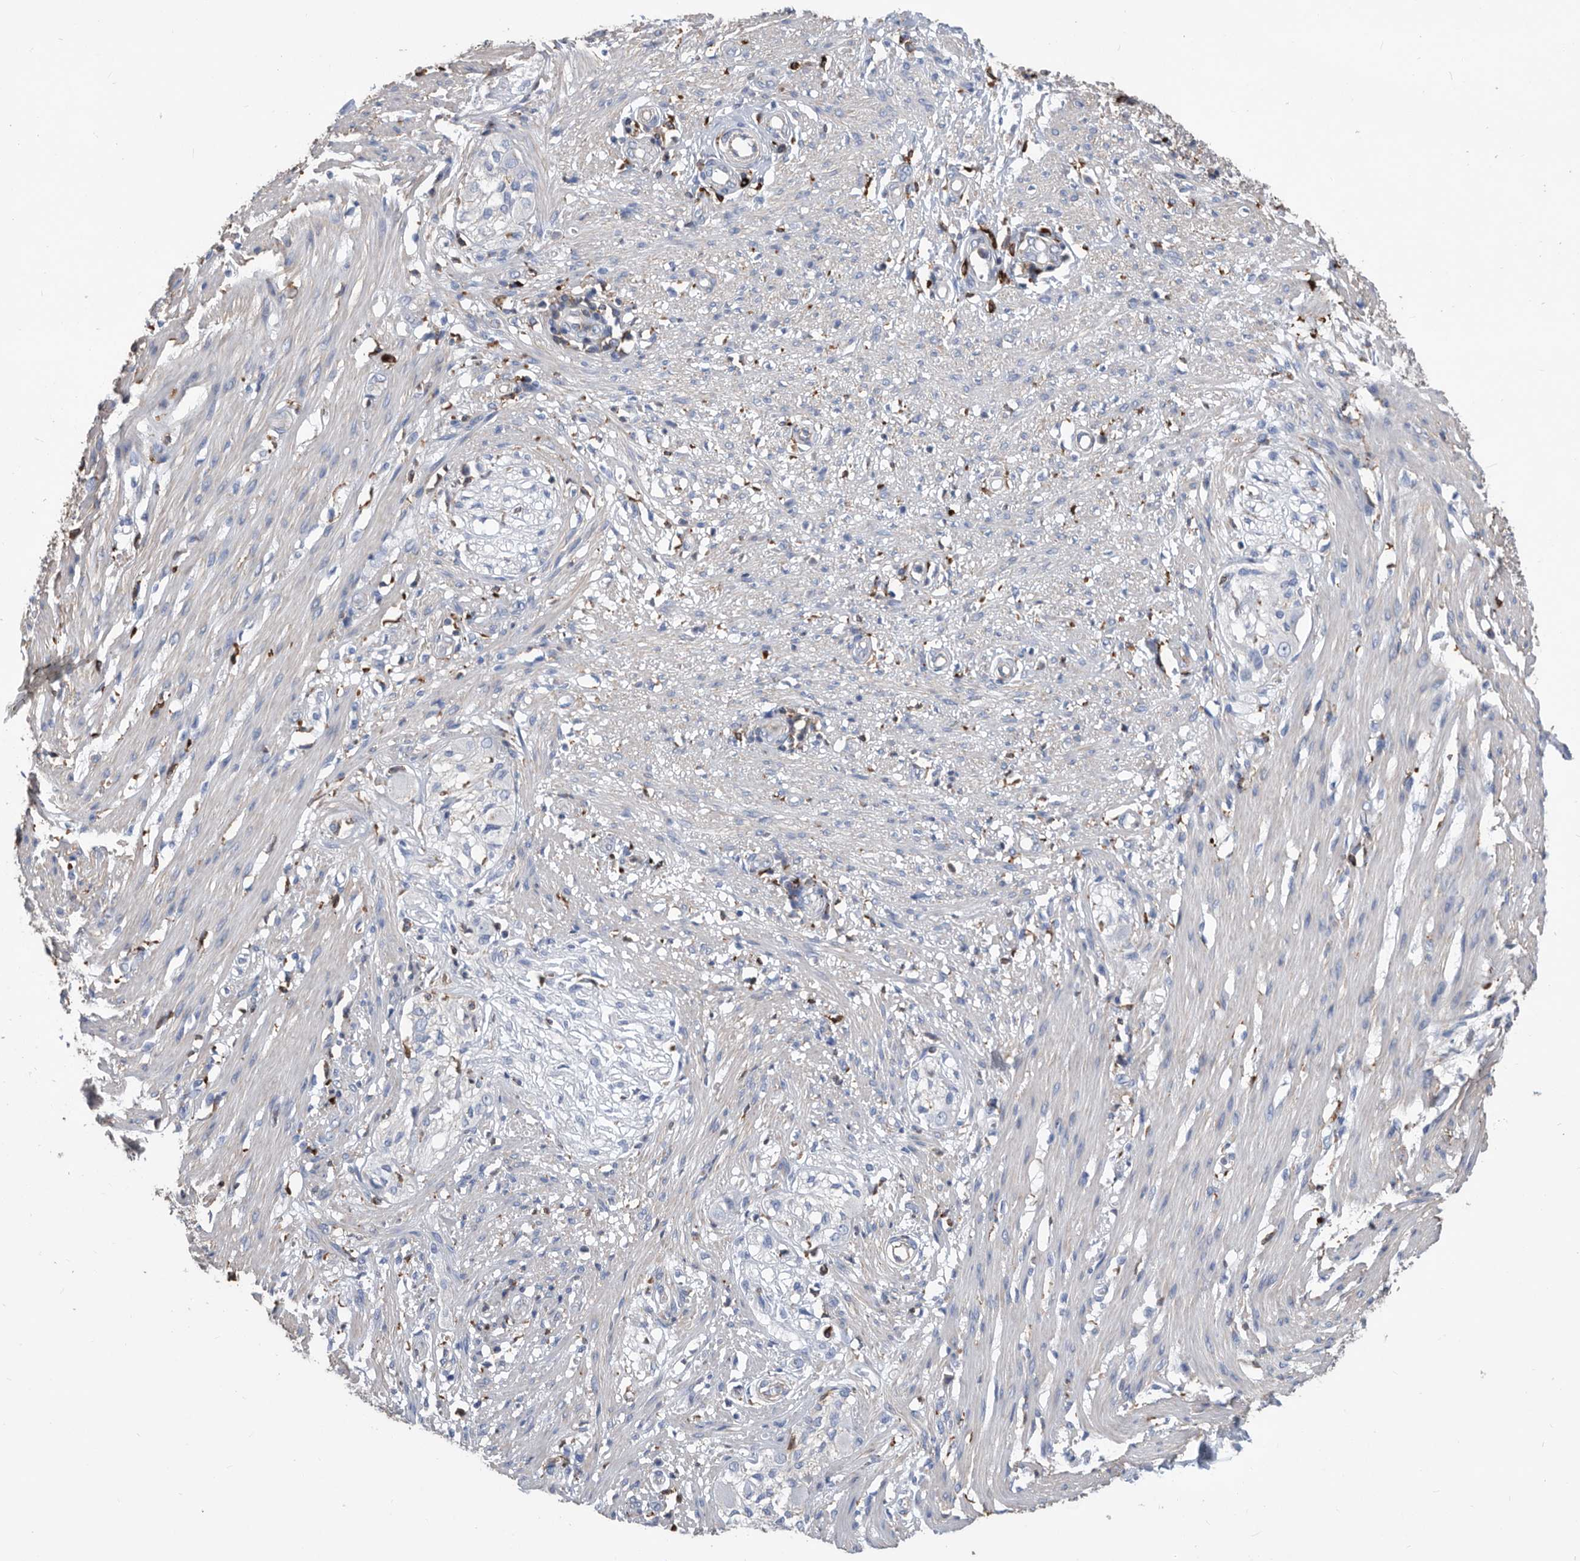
{"staining": {"intensity": "weak", "quantity": "<25%", "location": "cytoplasmic/membranous"}, "tissue": "smooth muscle", "cell_type": "Smooth muscle cells", "image_type": "normal", "snomed": [{"axis": "morphology", "description": "Normal tissue, NOS"}, {"axis": "morphology", "description": "Adenocarcinoma, NOS"}, {"axis": "topography", "description": "Colon"}, {"axis": "topography", "description": "Peripheral nerve tissue"}], "caption": "Immunohistochemical staining of benign human smooth muscle demonstrates no significant positivity in smooth muscle cells.", "gene": "MS4A4A", "patient": {"sex": "male", "age": 14}}